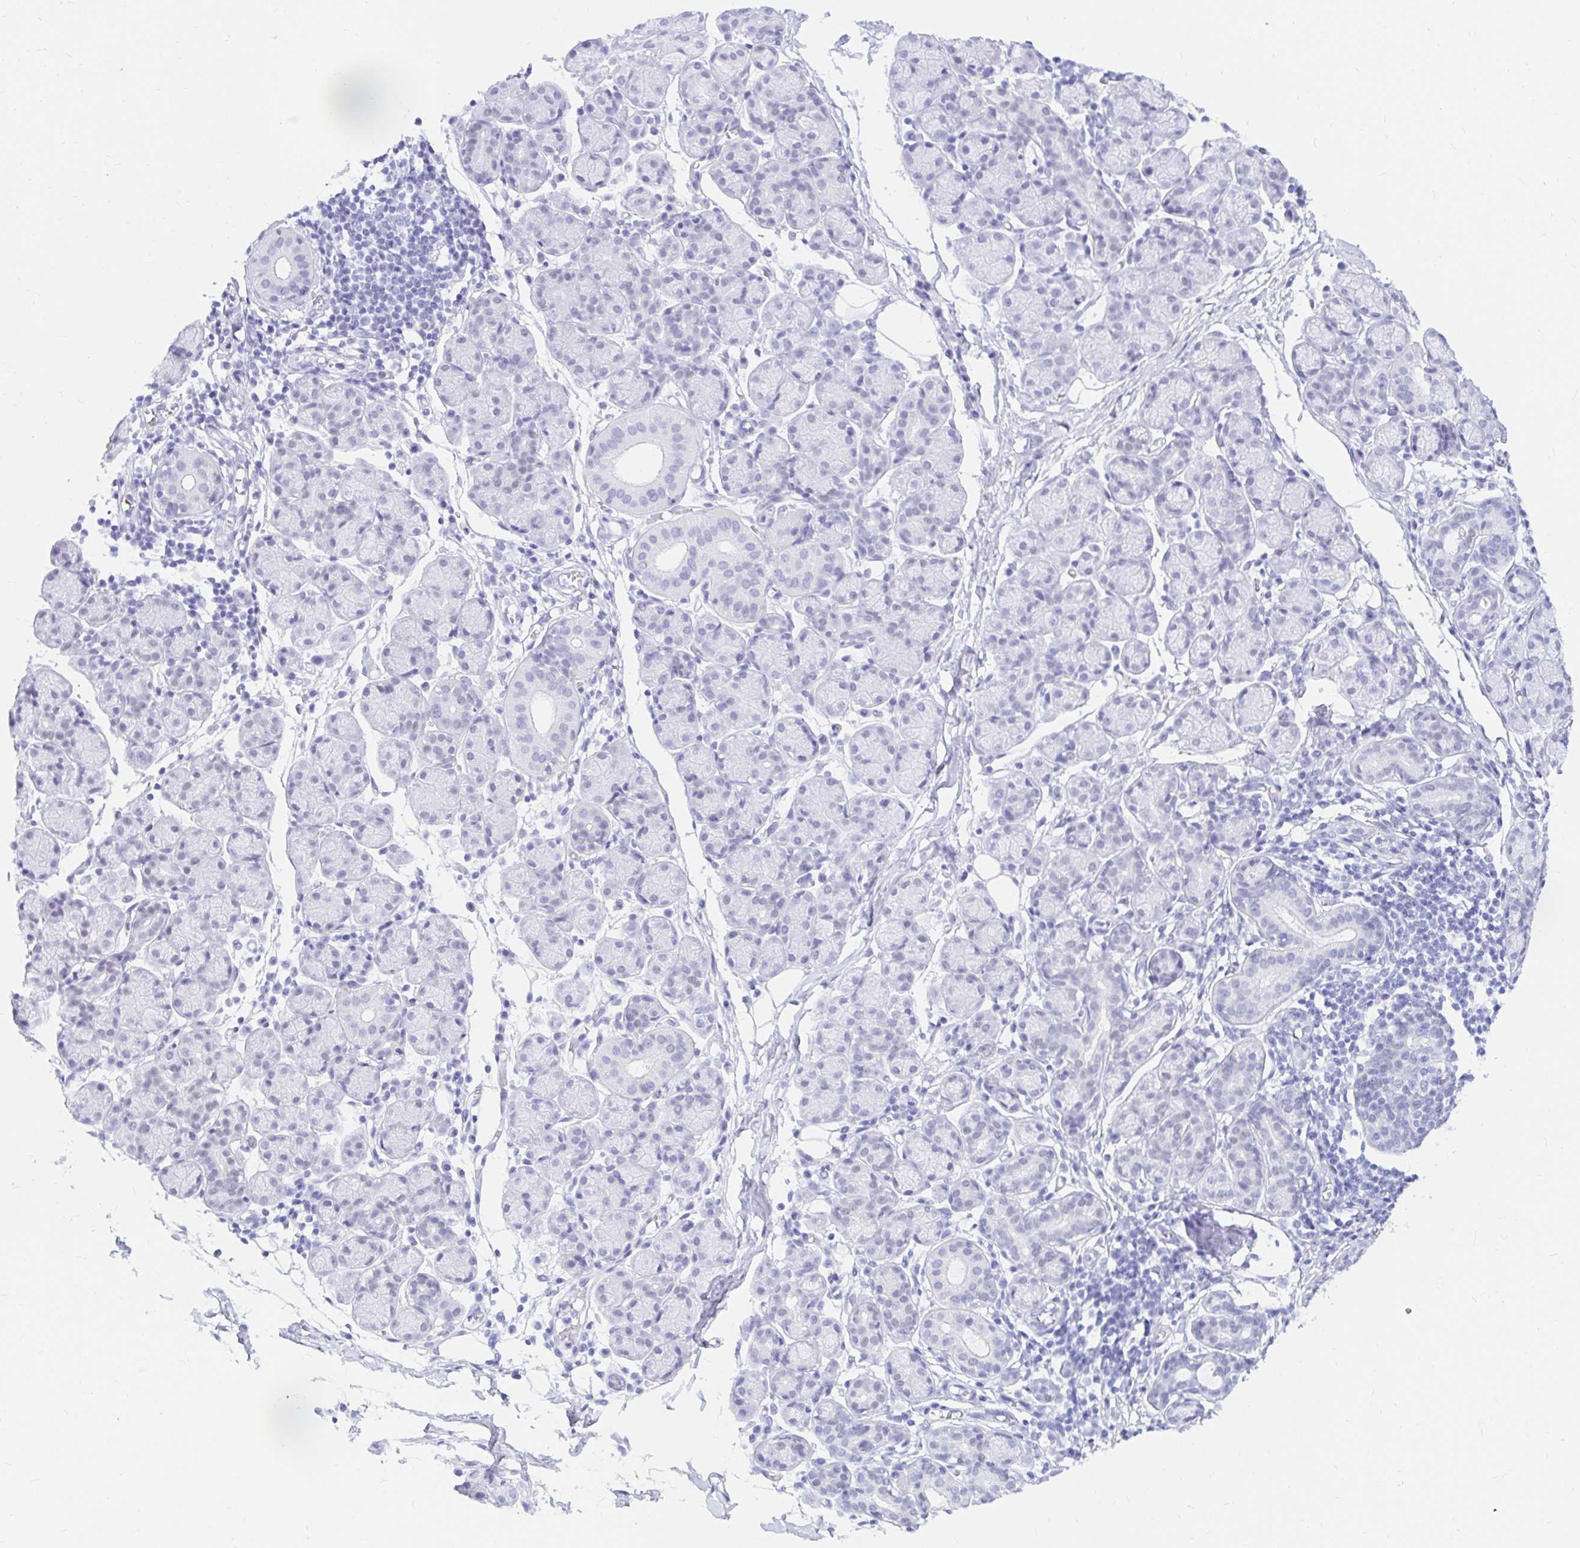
{"staining": {"intensity": "negative", "quantity": "none", "location": "none"}, "tissue": "salivary gland", "cell_type": "Glandular cells", "image_type": "normal", "snomed": [{"axis": "morphology", "description": "Normal tissue, NOS"}, {"axis": "morphology", "description": "Inflammation, NOS"}, {"axis": "topography", "description": "Lymph node"}, {"axis": "topography", "description": "Salivary gland"}], "caption": "An image of salivary gland stained for a protein exhibits no brown staining in glandular cells. (Stains: DAB immunohistochemistry (IHC) with hematoxylin counter stain, Microscopy: brightfield microscopy at high magnification).", "gene": "OR6T1", "patient": {"sex": "male", "age": 3}}